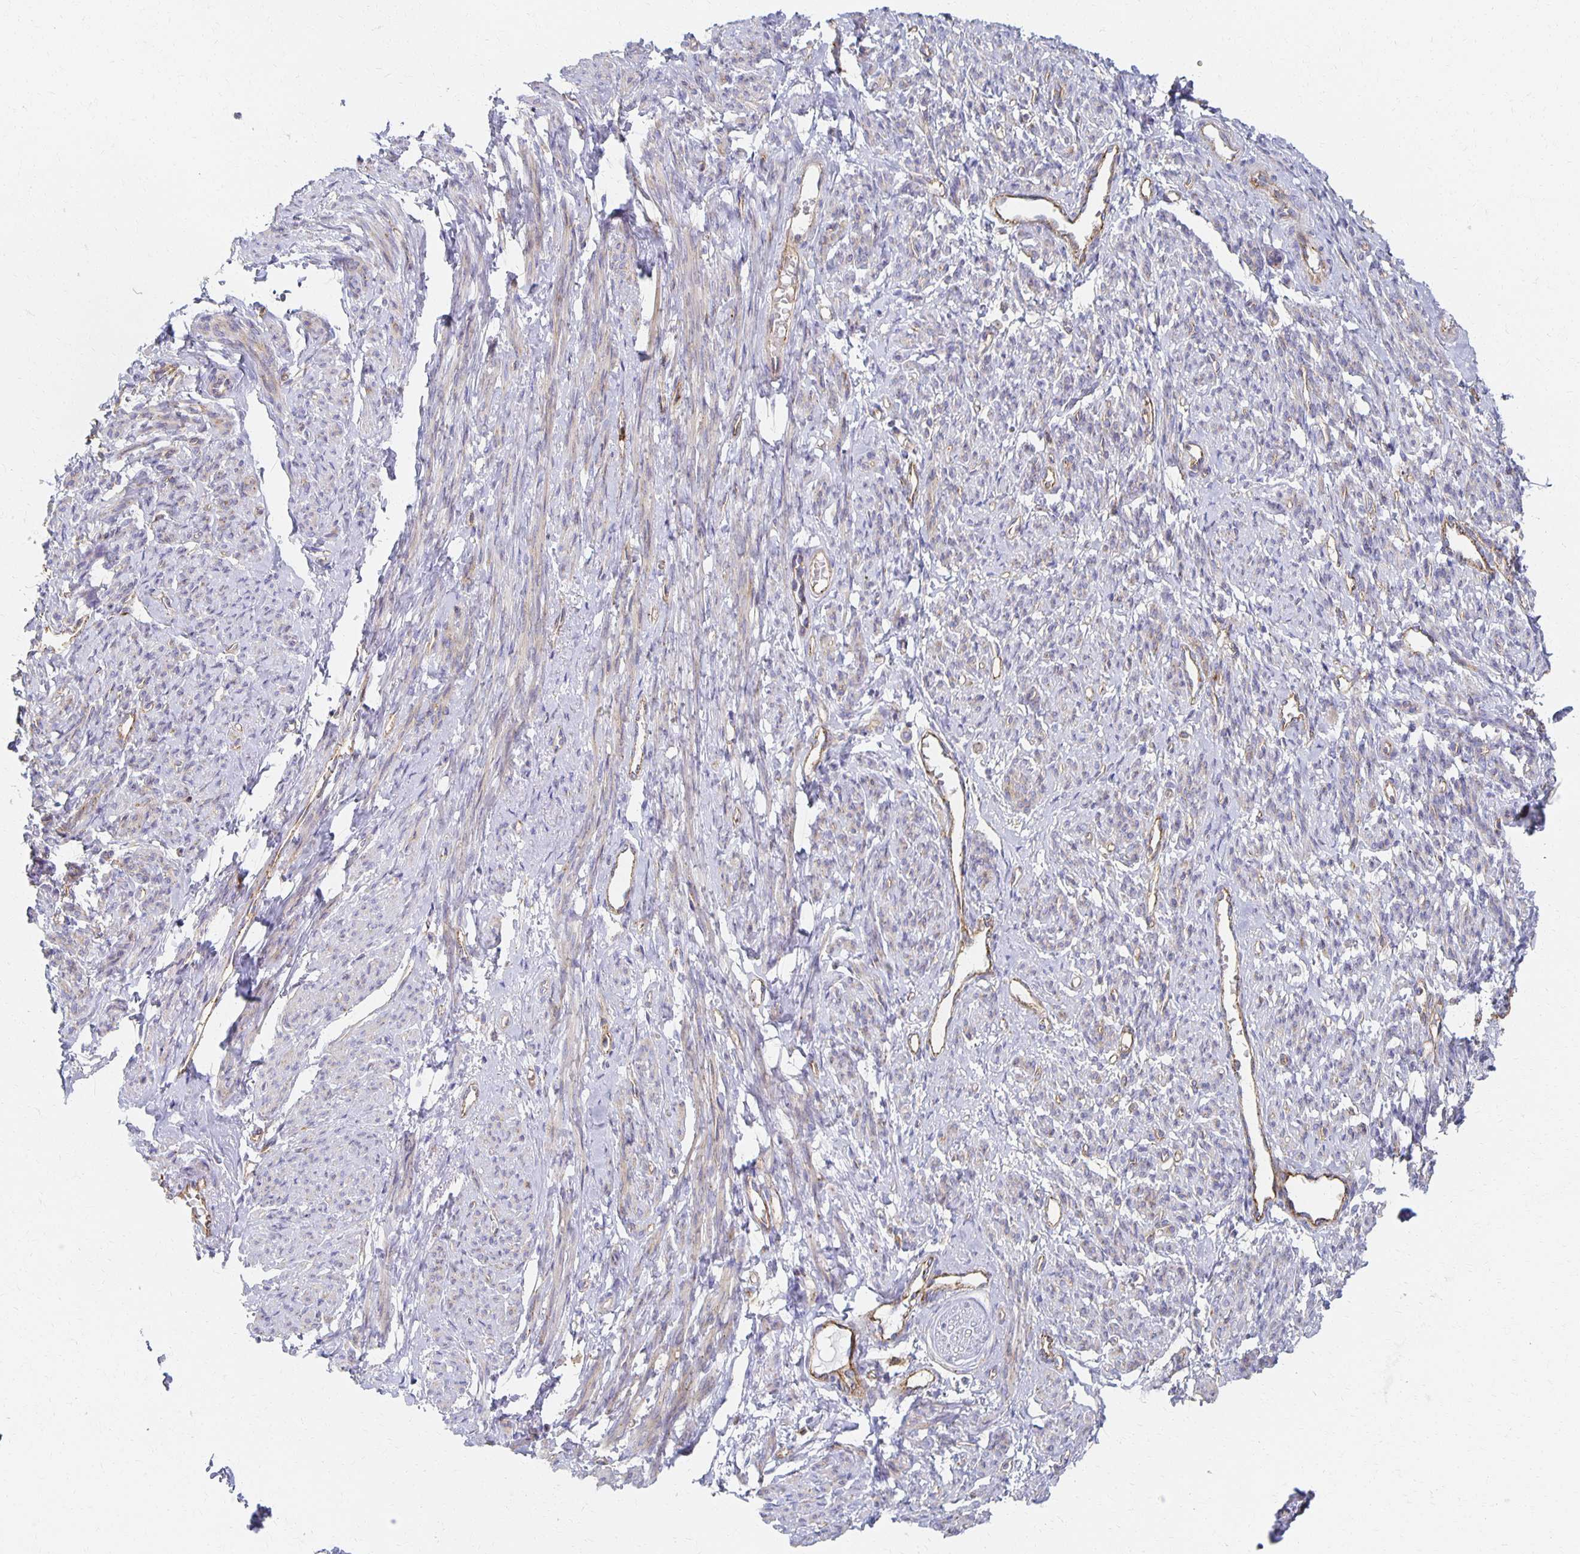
{"staining": {"intensity": "weak", "quantity": "25%-75%", "location": "cytoplasmic/membranous"}, "tissue": "smooth muscle", "cell_type": "Smooth muscle cells", "image_type": "normal", "snomed": [{"axis": "morphology", "description": "Normal tissue, NOS"}, {"axis": "topography", "description": "Smooth muscle"}], "caption": "Smooth muscle was stained to show a protein in brown. There is low levels of weak cytoplasmic/membranous positivity in about 25%-75% of smooth muscle cells. Immunohistochemistry stains the protein of interest in brown and the nuclei are stained blue.", "gene": "TAAR1", "patient": {"sex": "female", "age": 65}}